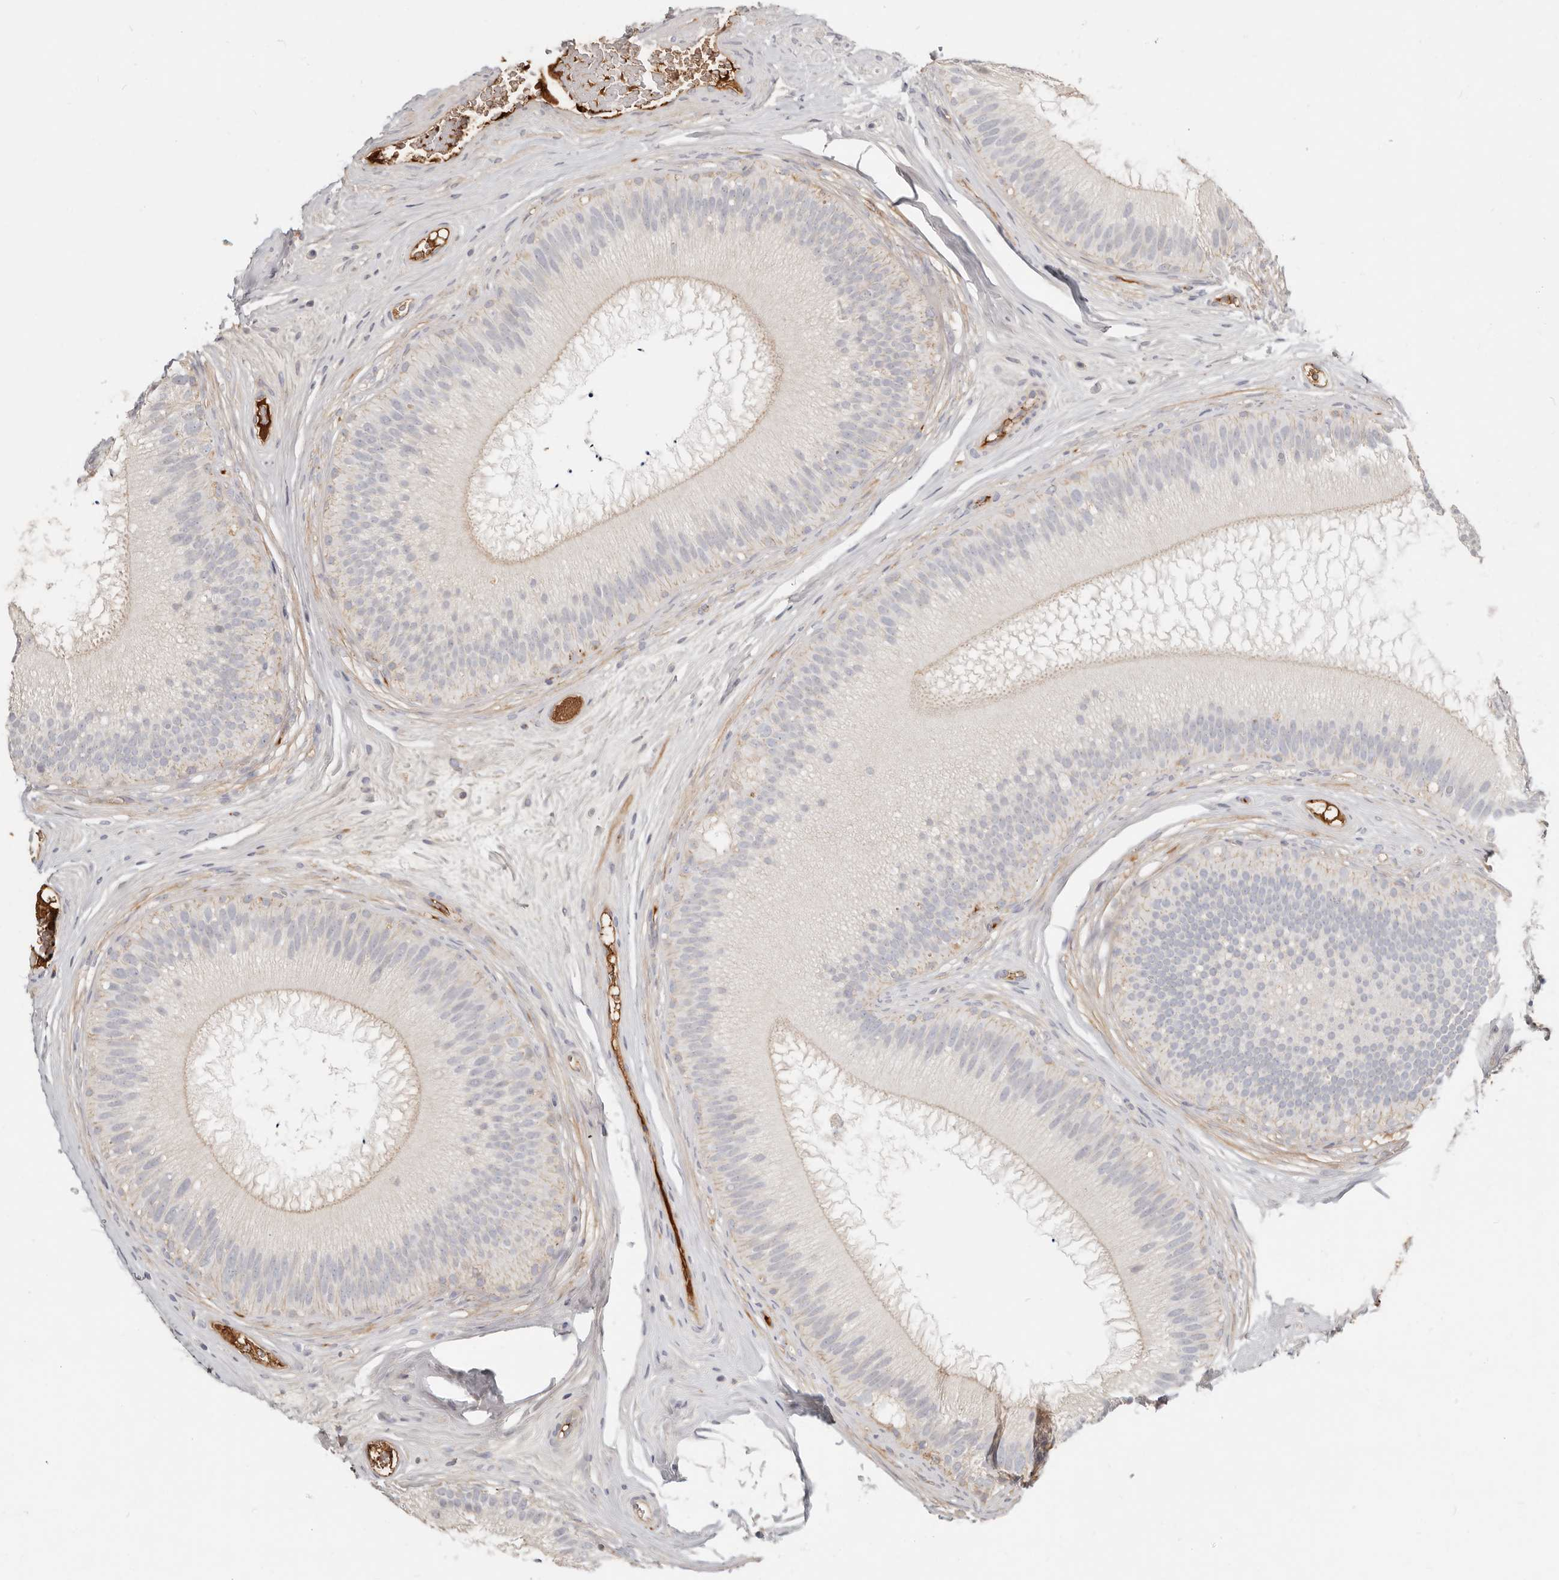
{"staining": {"intensity": "negative", "quantity": "none", "location": "none"}, "tissue": "epididymis", "cell_type": "Glandular cells", "image_type": "normal", "snomed": [{"axis": "morphology", "description": "Normal tissue, NOS"}, {"axis": "topography", "description": "Epididymis"}], "caption": "The immunohistochemistry (IHC) histopathology image has no significant staining in glandular cells of epididymis. The staining is performed using DAB brown chromogen with nuclei counter-stained in using hematoxylin.", "gene": "MTFR2", "patient": {"sex": "male", "age": 45}}